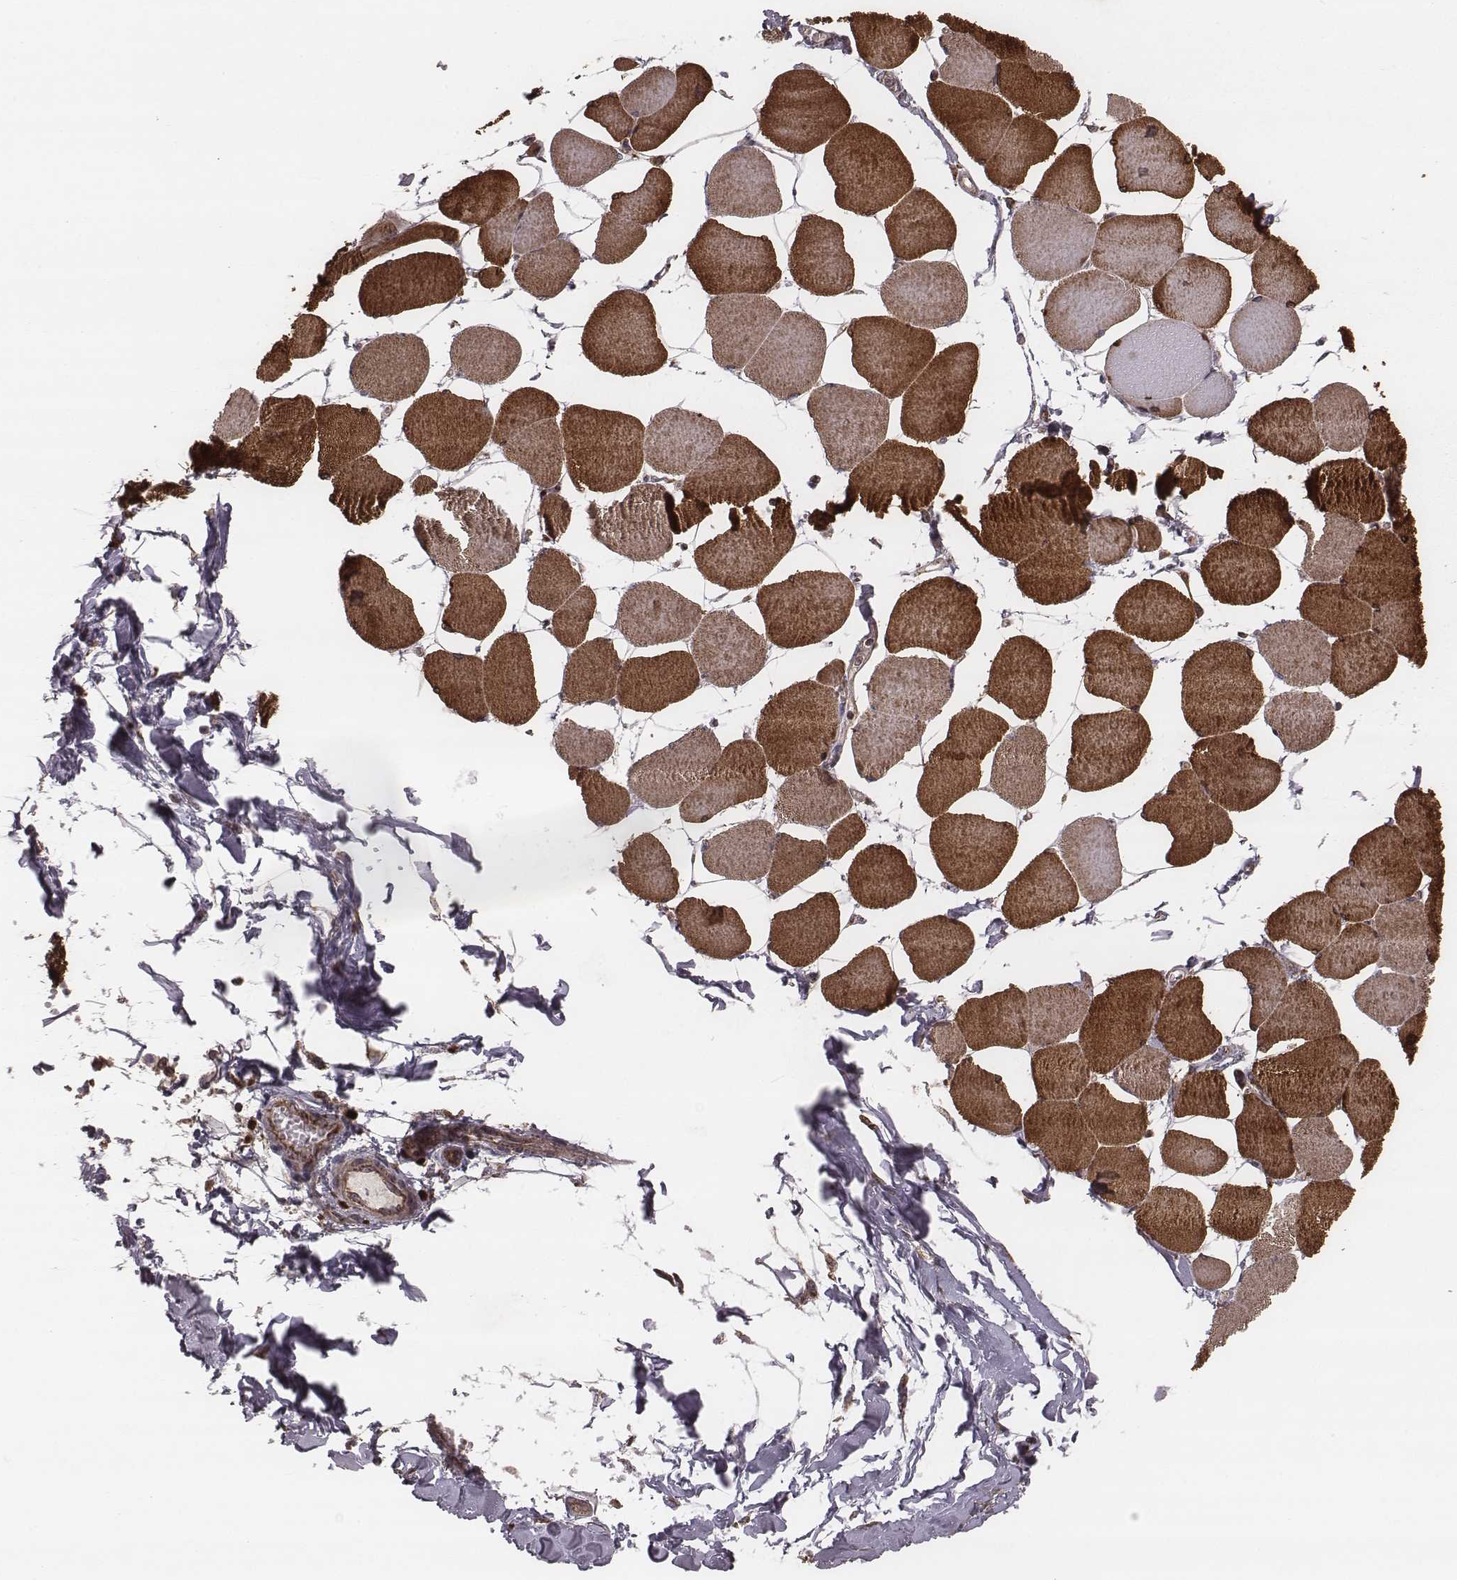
{"staining": {"intensity": "moderate", "quantity": "25%-75%", "location": "cytoplasmic/membranous"}, "tissue": "skeletal muscle", "cell_type": "Myocytes", "image_type": "normal", "snomed": [{"axis": "morphology", "description": "Normal tissue, NOS"}, {"axis": "topography", "description": "Skeletal muscle"}], "caption": "Skeletal muscle stained for a protein reveals moderate cytoplasmic/membranous positivity in myocytes. (Brightfield microscopy of DAB IHC at high magnification).", "gene": "ZDHHC21", "patient": {"sex": "female", "age": 75}}